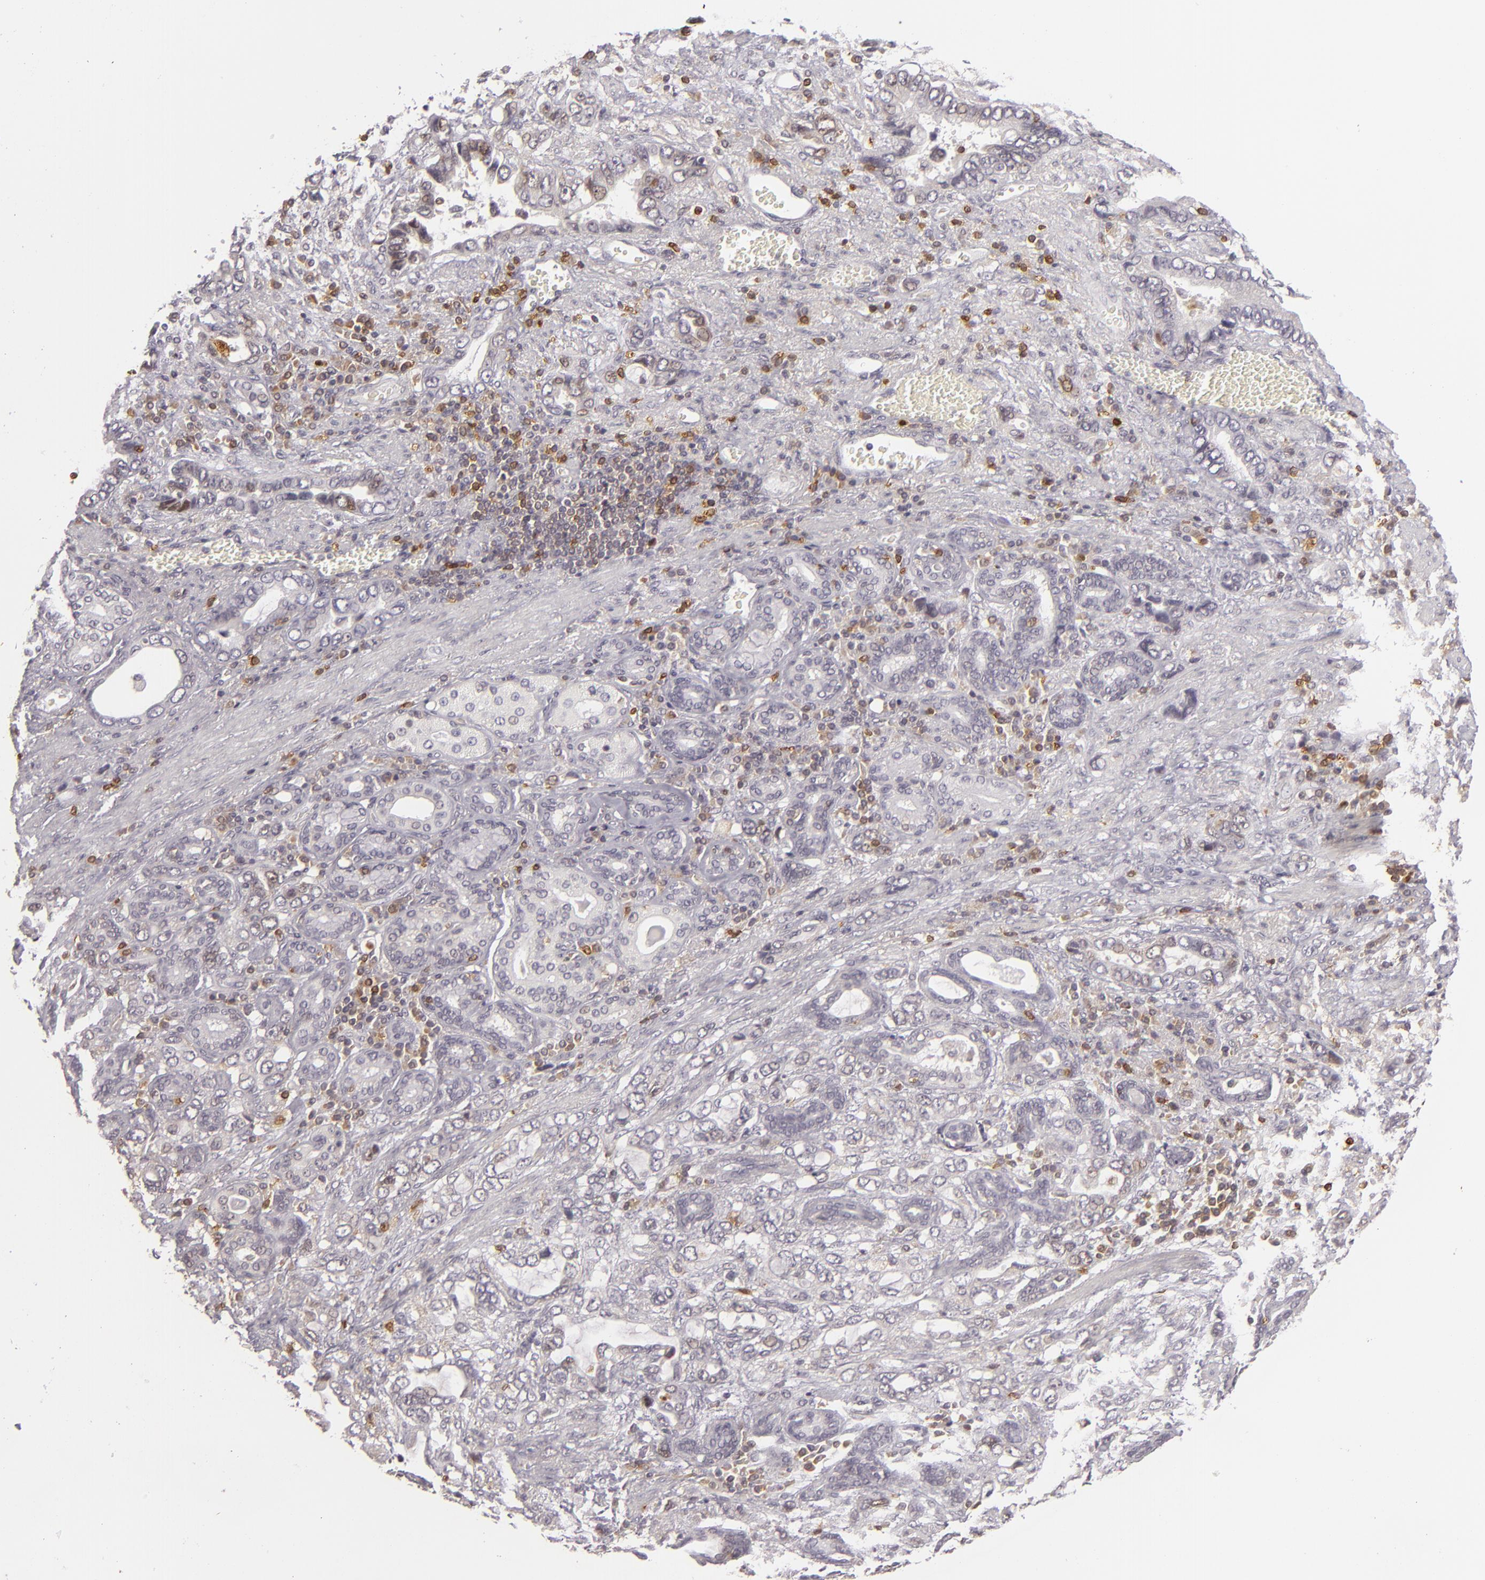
{"staining": {"intensity": "weak", "quantity": "<25%", "location": "cytoplasmic/membranous,nuclear"}, "tissue": "stomach cancer", "cell_type": "Tumor cells", "image_type": "cancer", "snomed": [{"axis": "morphology", "description": "Adenocarcinoma, NOS"}, {"axis": "topography", "description": "Stomach"}], "caption": "Immunohistochemistry (IHC) histopathology image of neoplastic tissue: adenocarcinoma (stomach) stained with DAB (3,3'-diaminobenzidine) exhibits no significant protein expression in tumor cells. (DAB immunohistochemistry with hematoxylin counter stain).", "gene": "APOBEC3G", "patient": {"sex": "male", "age": 78}}